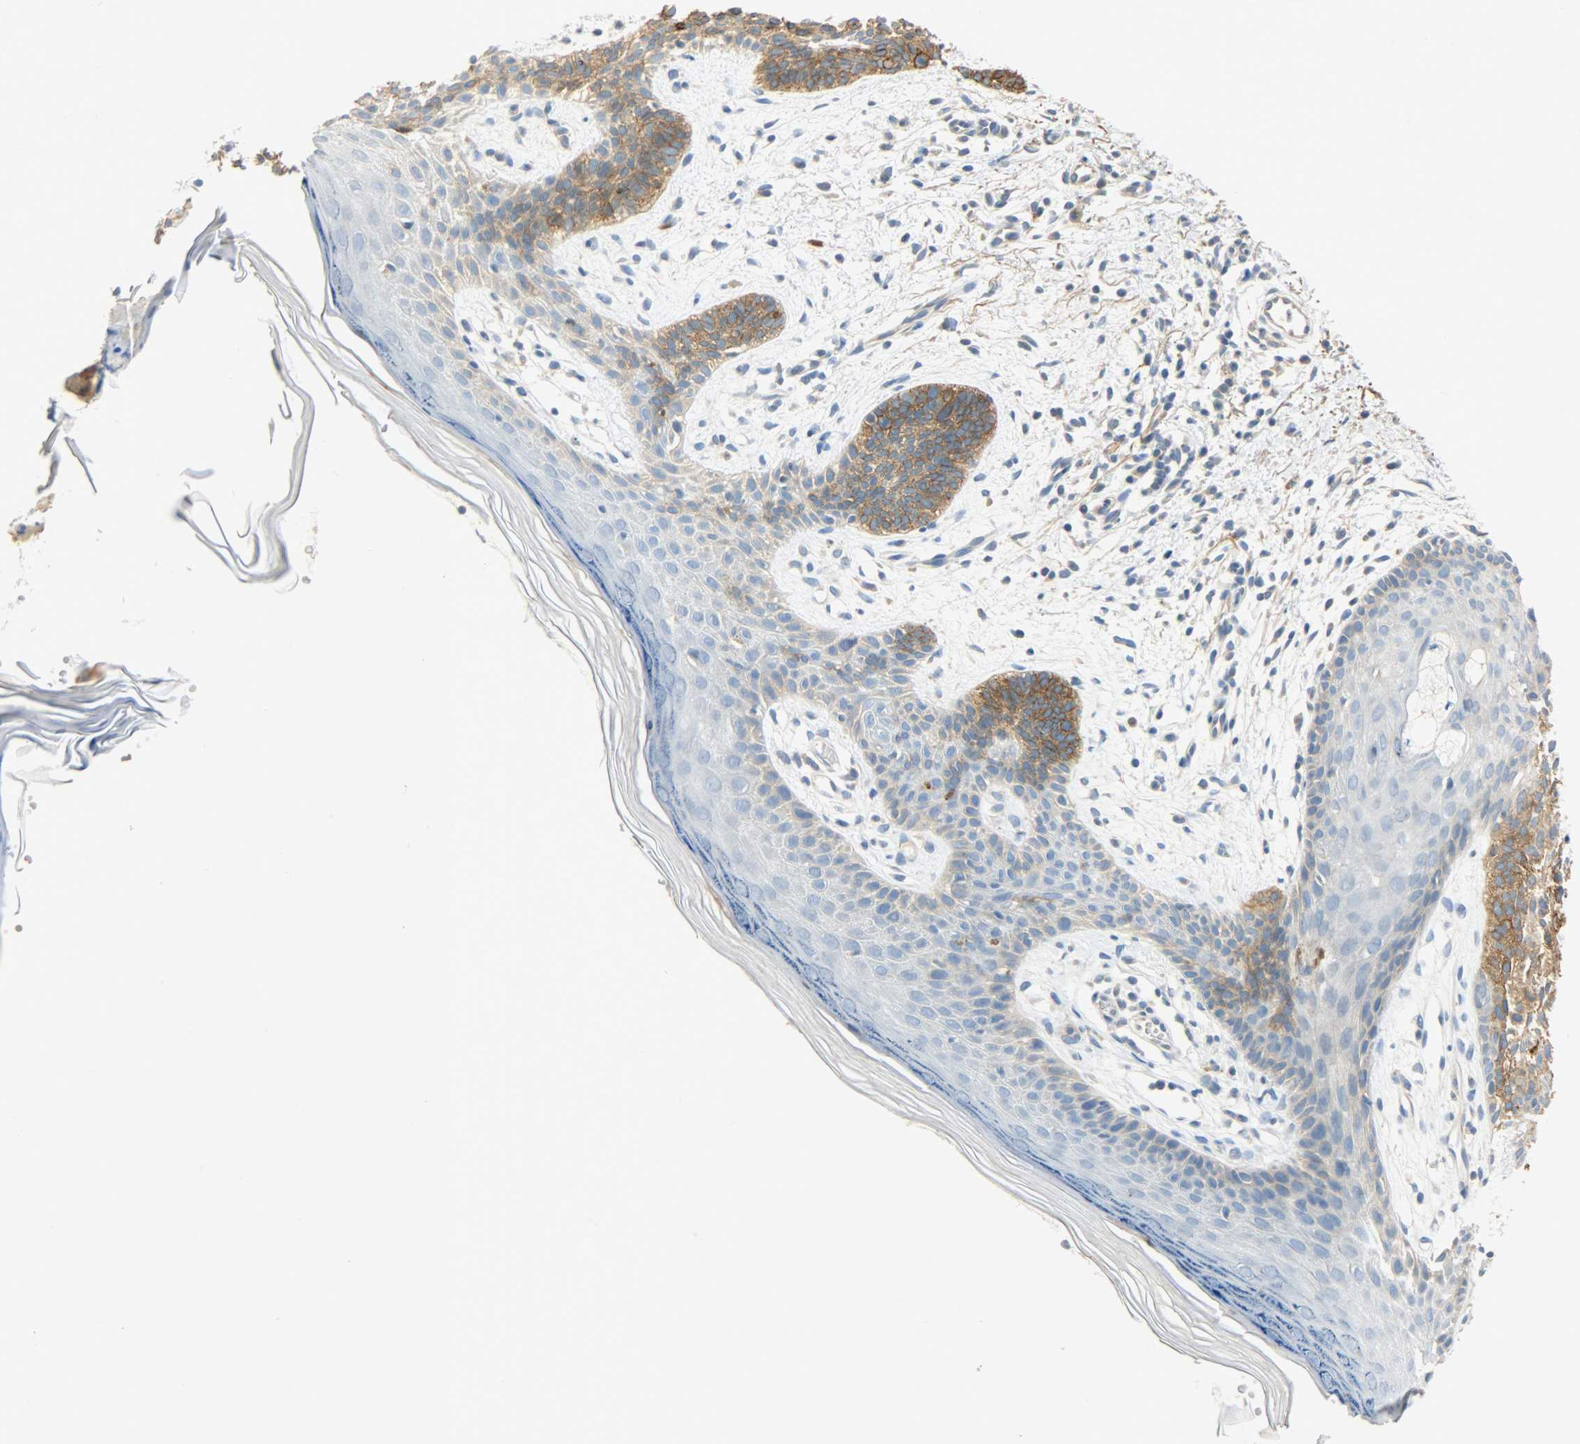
{"staining": {"intensity": "strong", "quantity": ">75%", "location": "cytoplasmic/membranous"}, "tissue": "skin cancer", "cell_type": "Tumor cells", "image_type": "cancer", "snomed": [{"axis": "morphology", "description": "Normal tissue, NOS"}, {"axis": "morphology", "description": "Basal cell carcinoma"}, {"axis": "topography", "description": "Skin"}], "caption": "Approximately >75% of tumor cells in human basal cell carcinoma (skin) demonstrate strong cytoplasmic/membranous protein staining as visualized by brown immunohistochemical staining.", "gene": "DSG2", "patient": {"sex": "female", "age": 69}}